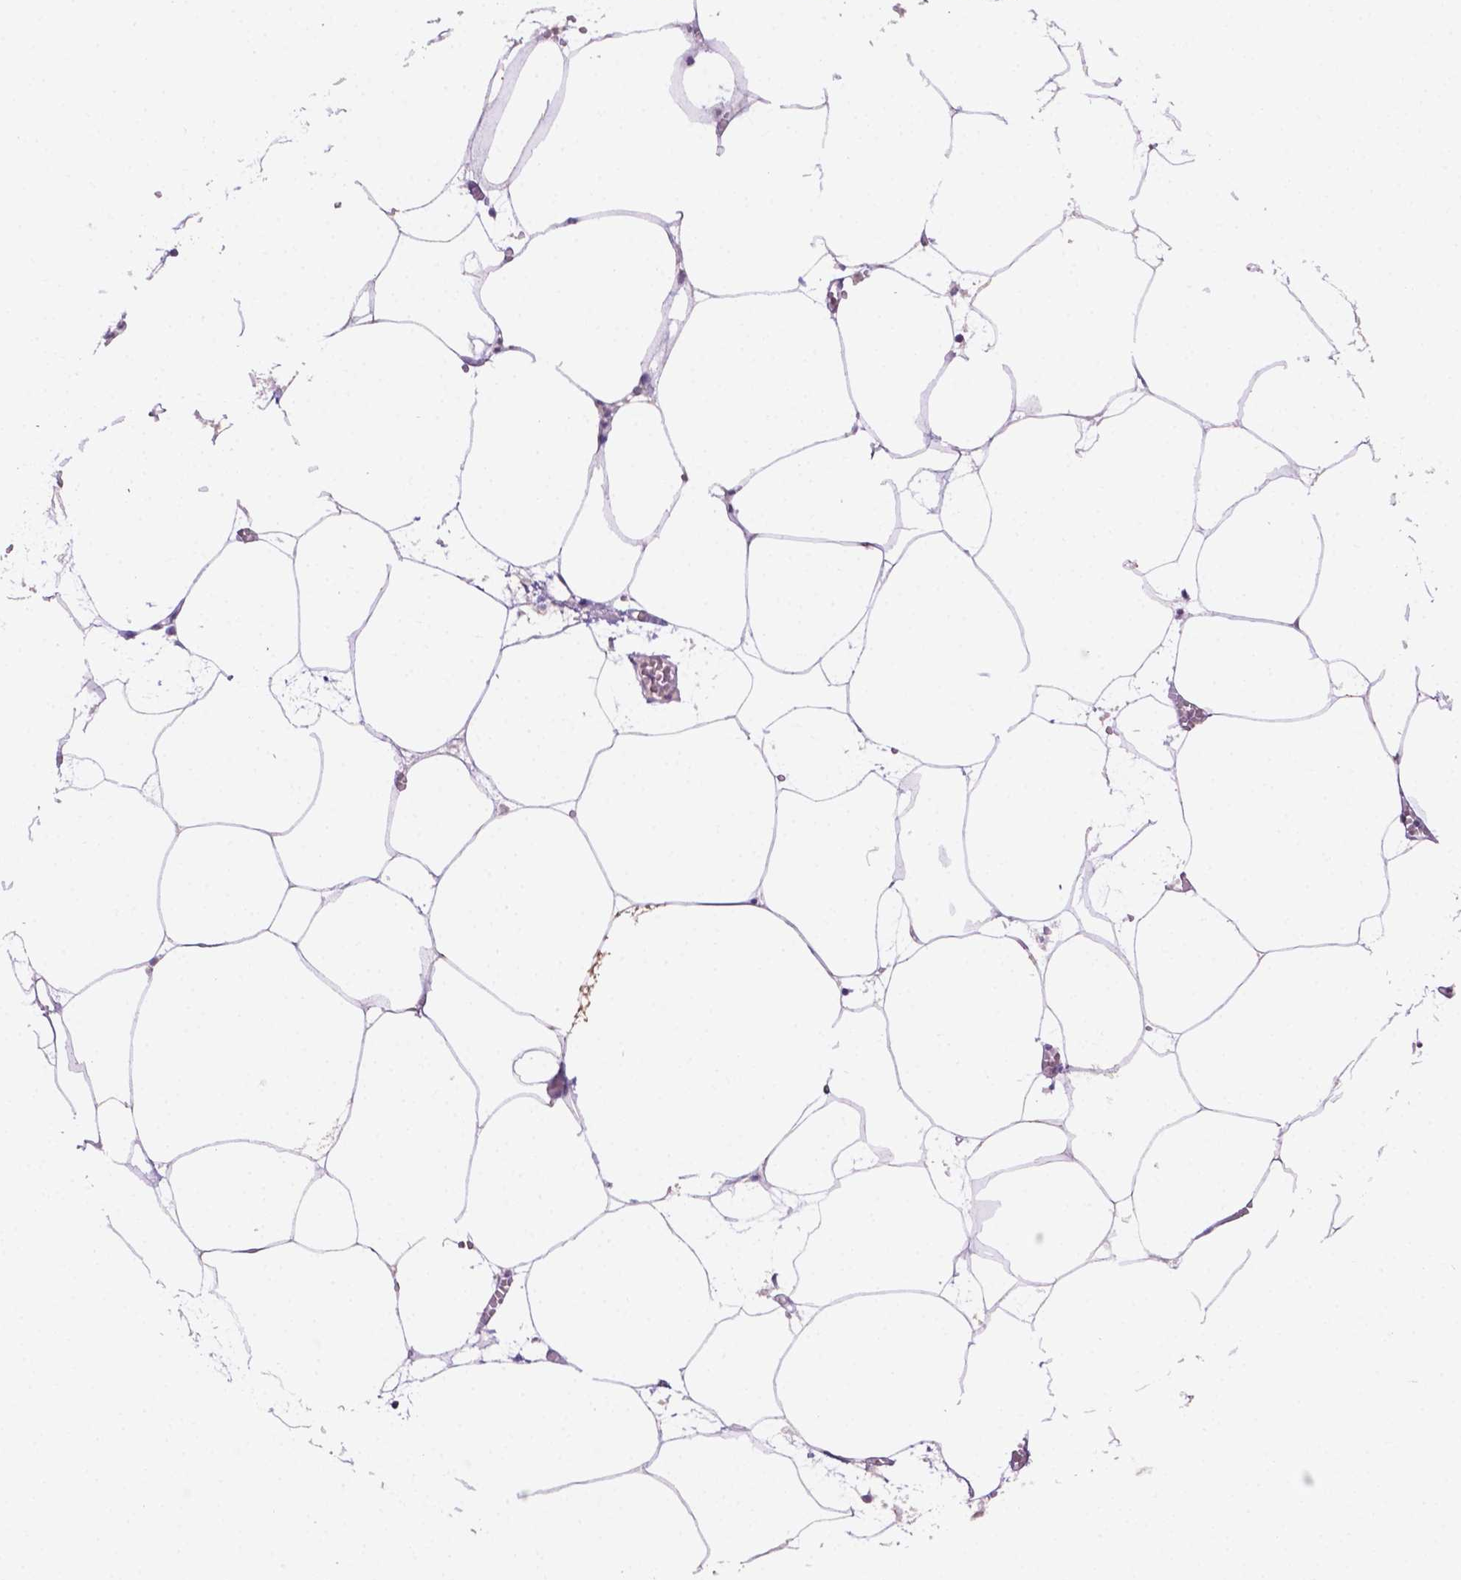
{"staining": {"intensity": "negative", "quantity": "none", "location": "none"}, "tissue": "adipose tissue", "cell_type": "Adipocytes", "image_type": "normal", "snomed": [{"axis": "morphology", "description": "Normal tissue, NOS"}, {"axis": "topography", "description": "Adipose tissue"}, {"axis": "topography", "description": "Pancreas"}, {"axis": "topography", "description": "Peripheral nerve tissue"}], "caption": "A micrograph of adipose tissue stained for a protein reveals no brown staining in adipocytes.", "gene": "PTPN6", "patient": {"sex": "female", "age": 58}}